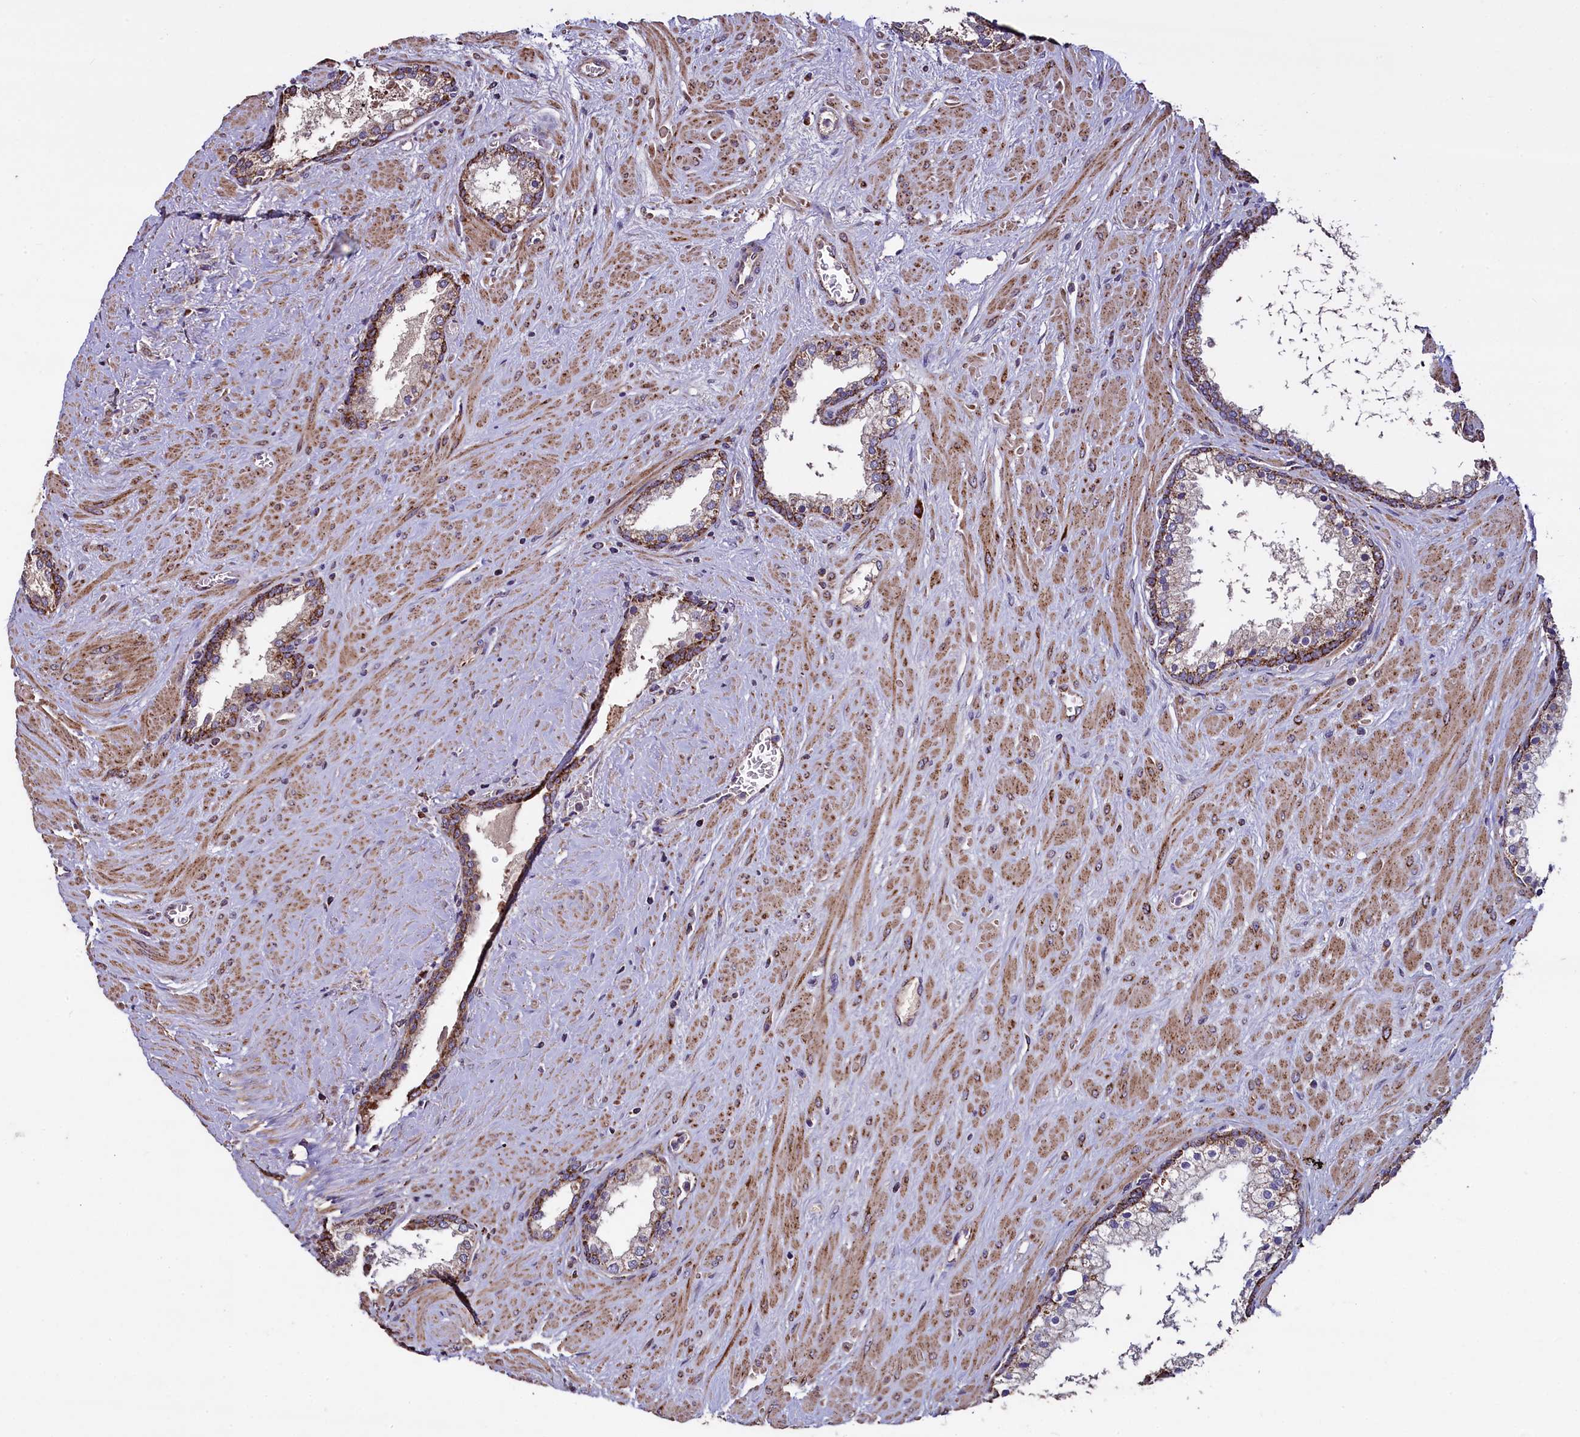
{"staining": {"intensity": "moderate", "quantity": ">75%", "location": "cytoplasmic/membranous"}, "tissue": "prostate cancer", "cell_type": "Tumor cells", "image_type": "cancer", "snomed": [{"axis": "morphology", "description": "Adenocarcinoma, High grade"}, {"axis": "topography", "description": "Prostate"}], "caption": "A micrograph showing moderate cytoplasmic/membranous staining in approximately >75% of tumor cells in prostate cancer, as visualized by brown immunohistochemical staining.", "gene": "COQ9", "patient": {"sex": "male", "age": 64}}